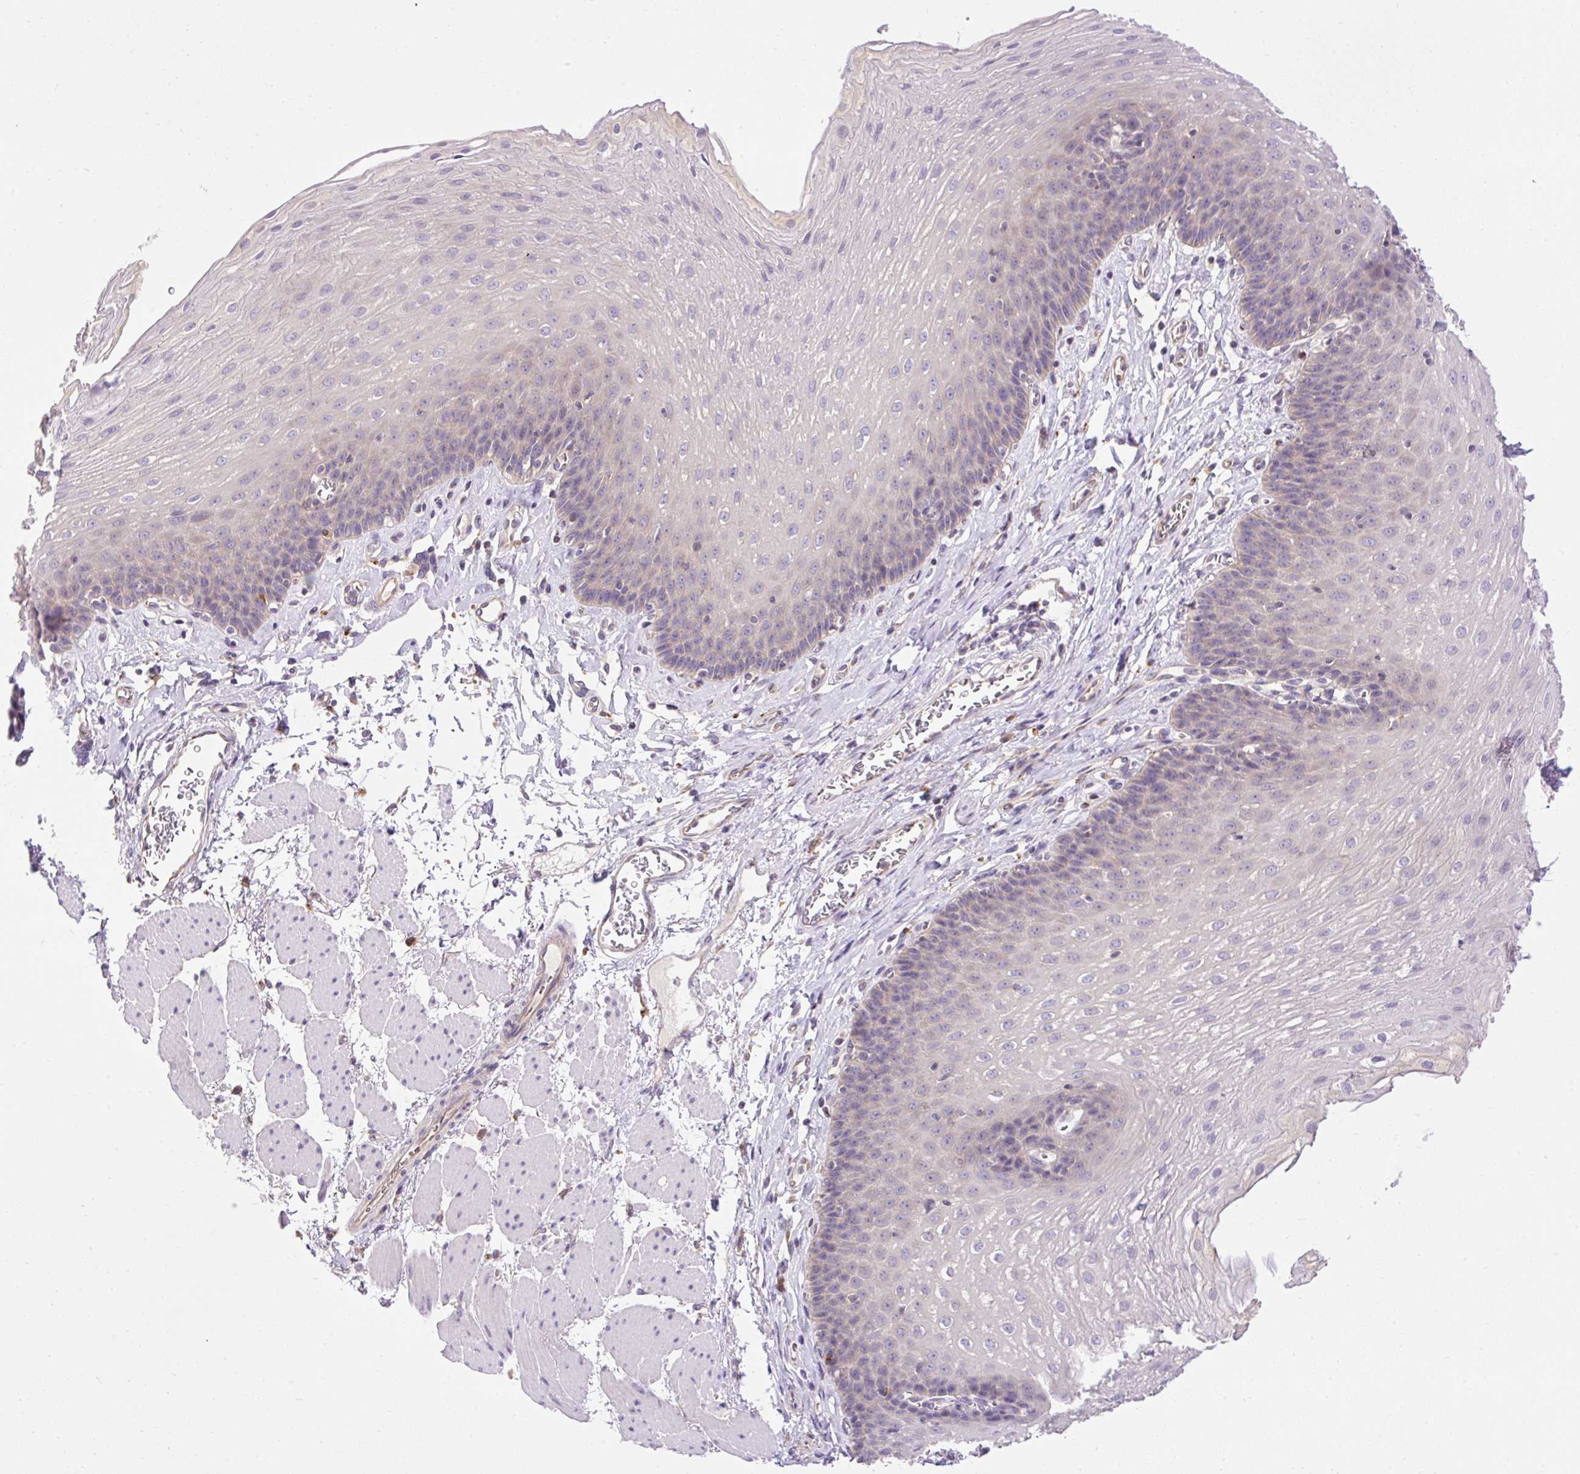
{"staining": {"intensity": "negative", "quantity": "none", "location": "none"}, "tissue": "esophagus", "cell_type": "Squamous epithelial cells", "image_type": "normal", "snomed": [{"axis": "morphology", "description": "Normal tissue, NOS"}, {"axis": "topography", "description": "Esophagus"}], "caption": "IHC histopathology image of unremarkable esophagus: human esophagus stained with DAB (3,3'-diaminobenzidine) exhibits no significant protein positivity in squamous epithelial cells.", "gene": "HEXB", "patient": {"sex": "female", "age": 81}}